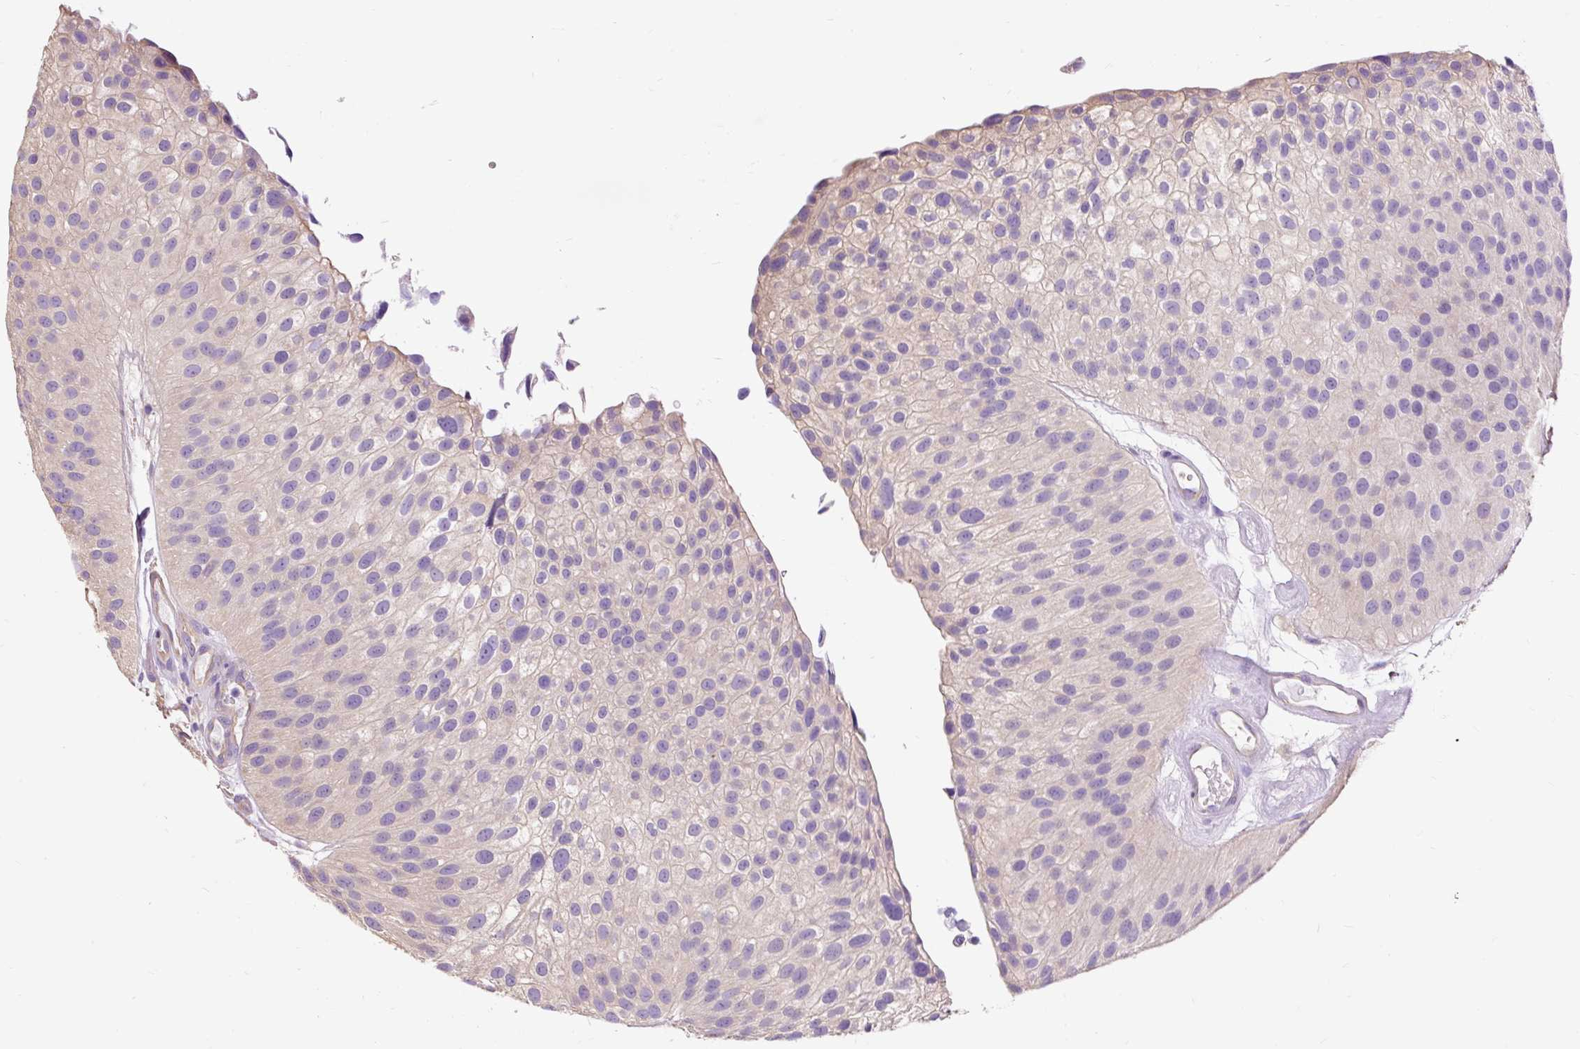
{"staining": {"intensity": "weak", "quantity": "<25%", "location": "cytoplasmic/membranous"}, "tissue": "urothelial cancer", "cell_type": "Tumor cells", "image_type": "cancer", "snomed": [{"axis": "morphology", "description": "Urothelial carcinoma, NOS"}, {"axis": "topography", "description": "Urinary bladder"}], "caption": "High magnification brightfield microscopy of transitional cell carcinoma stained with DAB (3,3'-diaminobenzidine) (brown) and counterstained with hematoxylin (blue): tumor cells show no significant staining.", "gene": "PDIA2", "patient": {"sex": "male", "age": 87}}